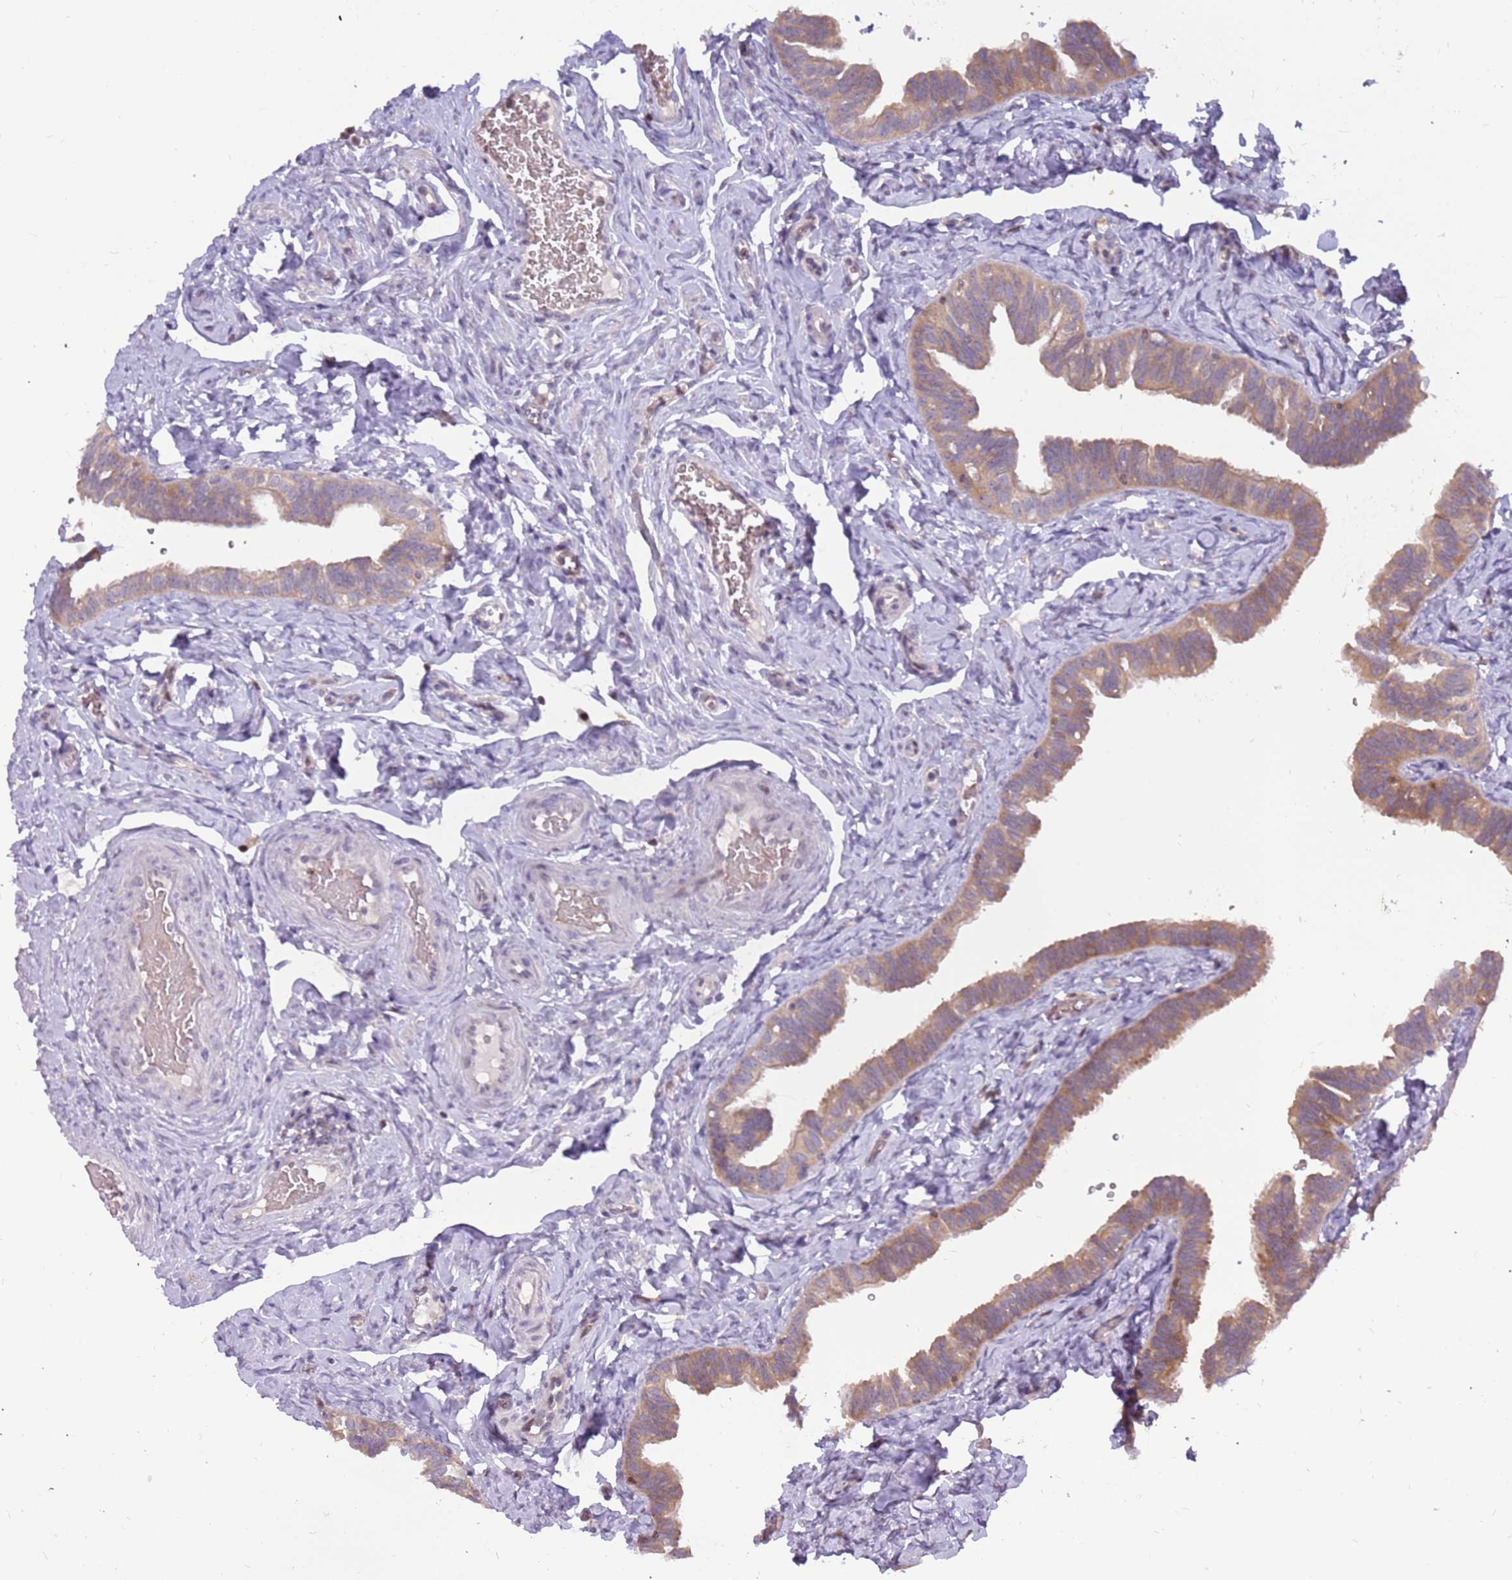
{"staining": {"intensity": "weak", "quantity": ">75%", "location": "cytoplasmic/membranous"}, "tissue": "fallopian tube", "cell_type": "Glandular cells", "image_type": "normal", "snomed": [{"axis": "morphology", "description": "Normal tissue, NOS"}, {"axis": "topography", "description": "Fallopian tube"}], "caption": "DAB immunohistochemical staining of benign fallopian tube reveals weak cytoplasmic/membranous protein expression in about >75% of glandular cells.", "gene": "ARHGEF35", "patient": {"sex": "female", "age": 39}}